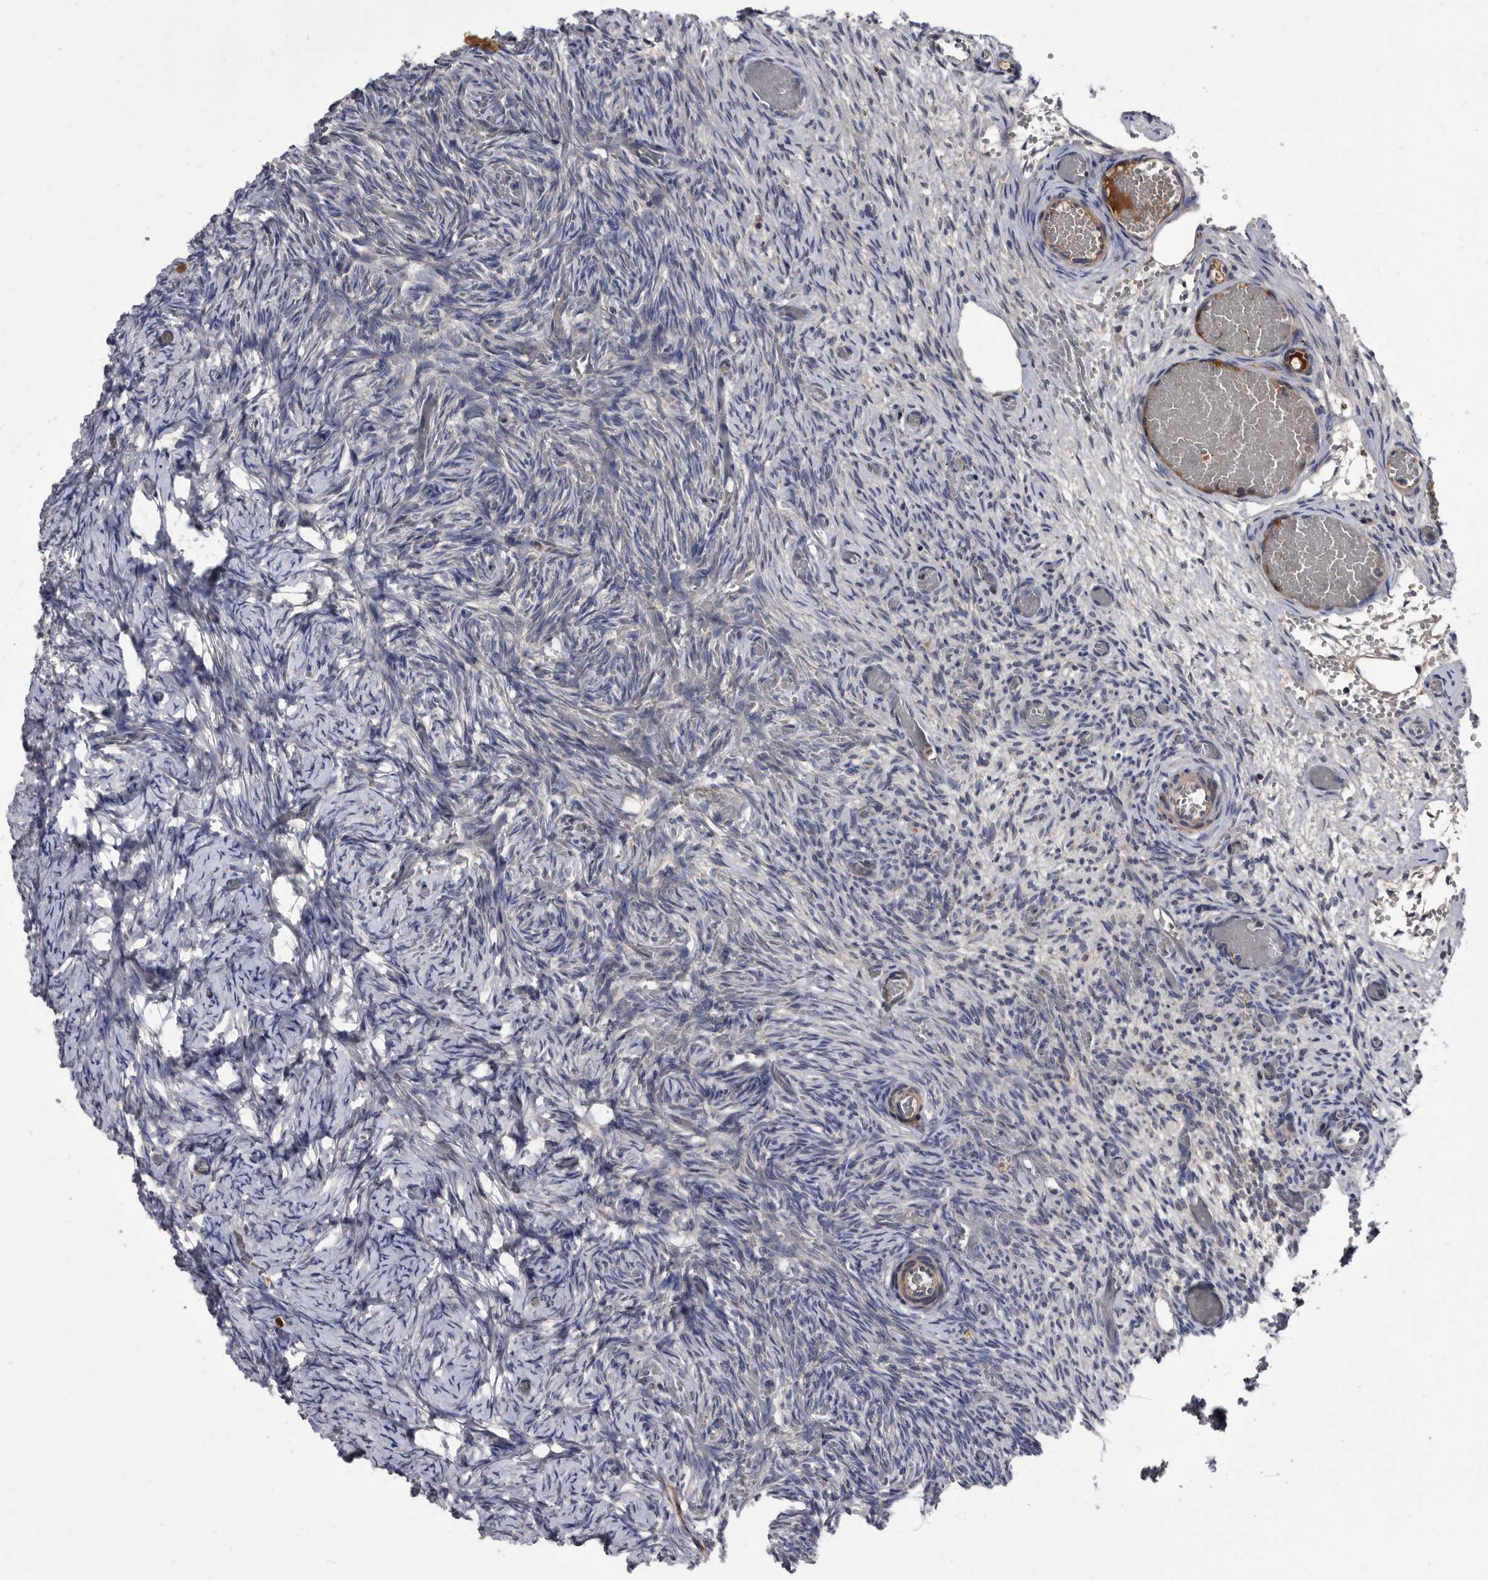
{"staining": {"intensity": "moderate", "quantity": ">75%", "location": "cytoplasmic/membranous"}, "tissue": "ovary", "cell_type": "Follicle cells", "image_type": "normal", "snomed": [{"axis": "morphology", "description": "Adenocarcinoma, NOS"}, {"axis": "topography", "description": "Endometrium"}], "caption": "Brown immunohistochemical staining in benign human ovary exhibits moderate cytoplasmic/membranous expression in approximately >75% of follicle cells.", "gene": "DTNBP1", "patient": {"sex": "female", "age": 32}}